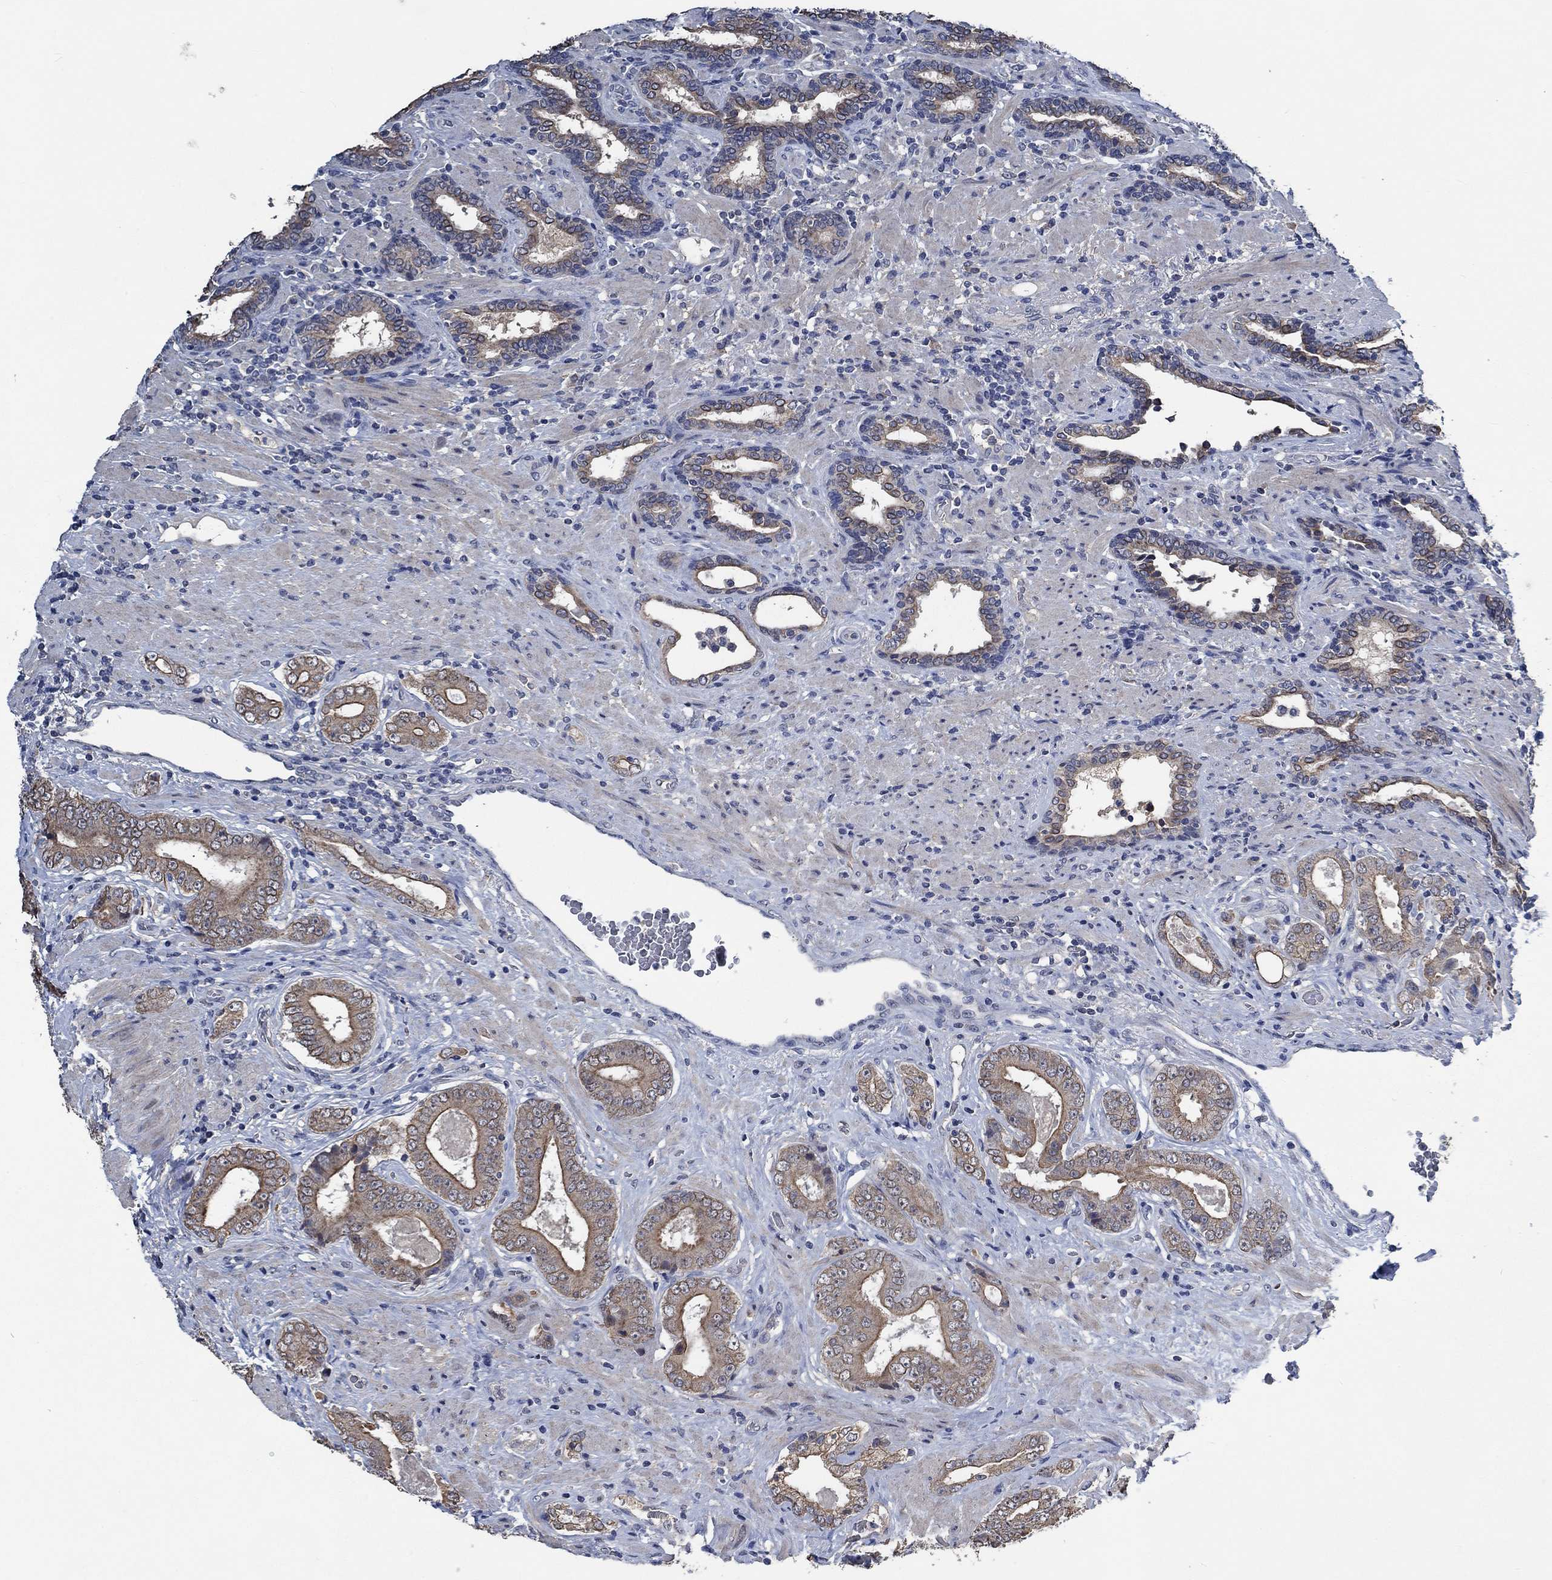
{"staining": {"intensity": "strong", "quantity": "<25%", "location": "cytoplasmic/membranous"}, "tissue": "prostate cancer", "cell_type": "Tumor cells", "image_type": "cancer", "snomed": [{"axis": "morphology", "description": "Adenocarcinoma, Low grade"}, {"axis": "topography", "description": "Prostate and seminal vesicle, NOS"}], "caption": "High-power microscopy captured an immunohistochemistry (IHC) micrograph of prostate cancer, revealing strong cytoplasmic/membranous expression in approximately <25% of tumor cells. The protein is stained brown, and the nuclei are stained in blue (DAB IHC with brightfield microscopy, high magnification).", "gene": "OBSCN", "patient": {"sex": "male", "age": 61}}